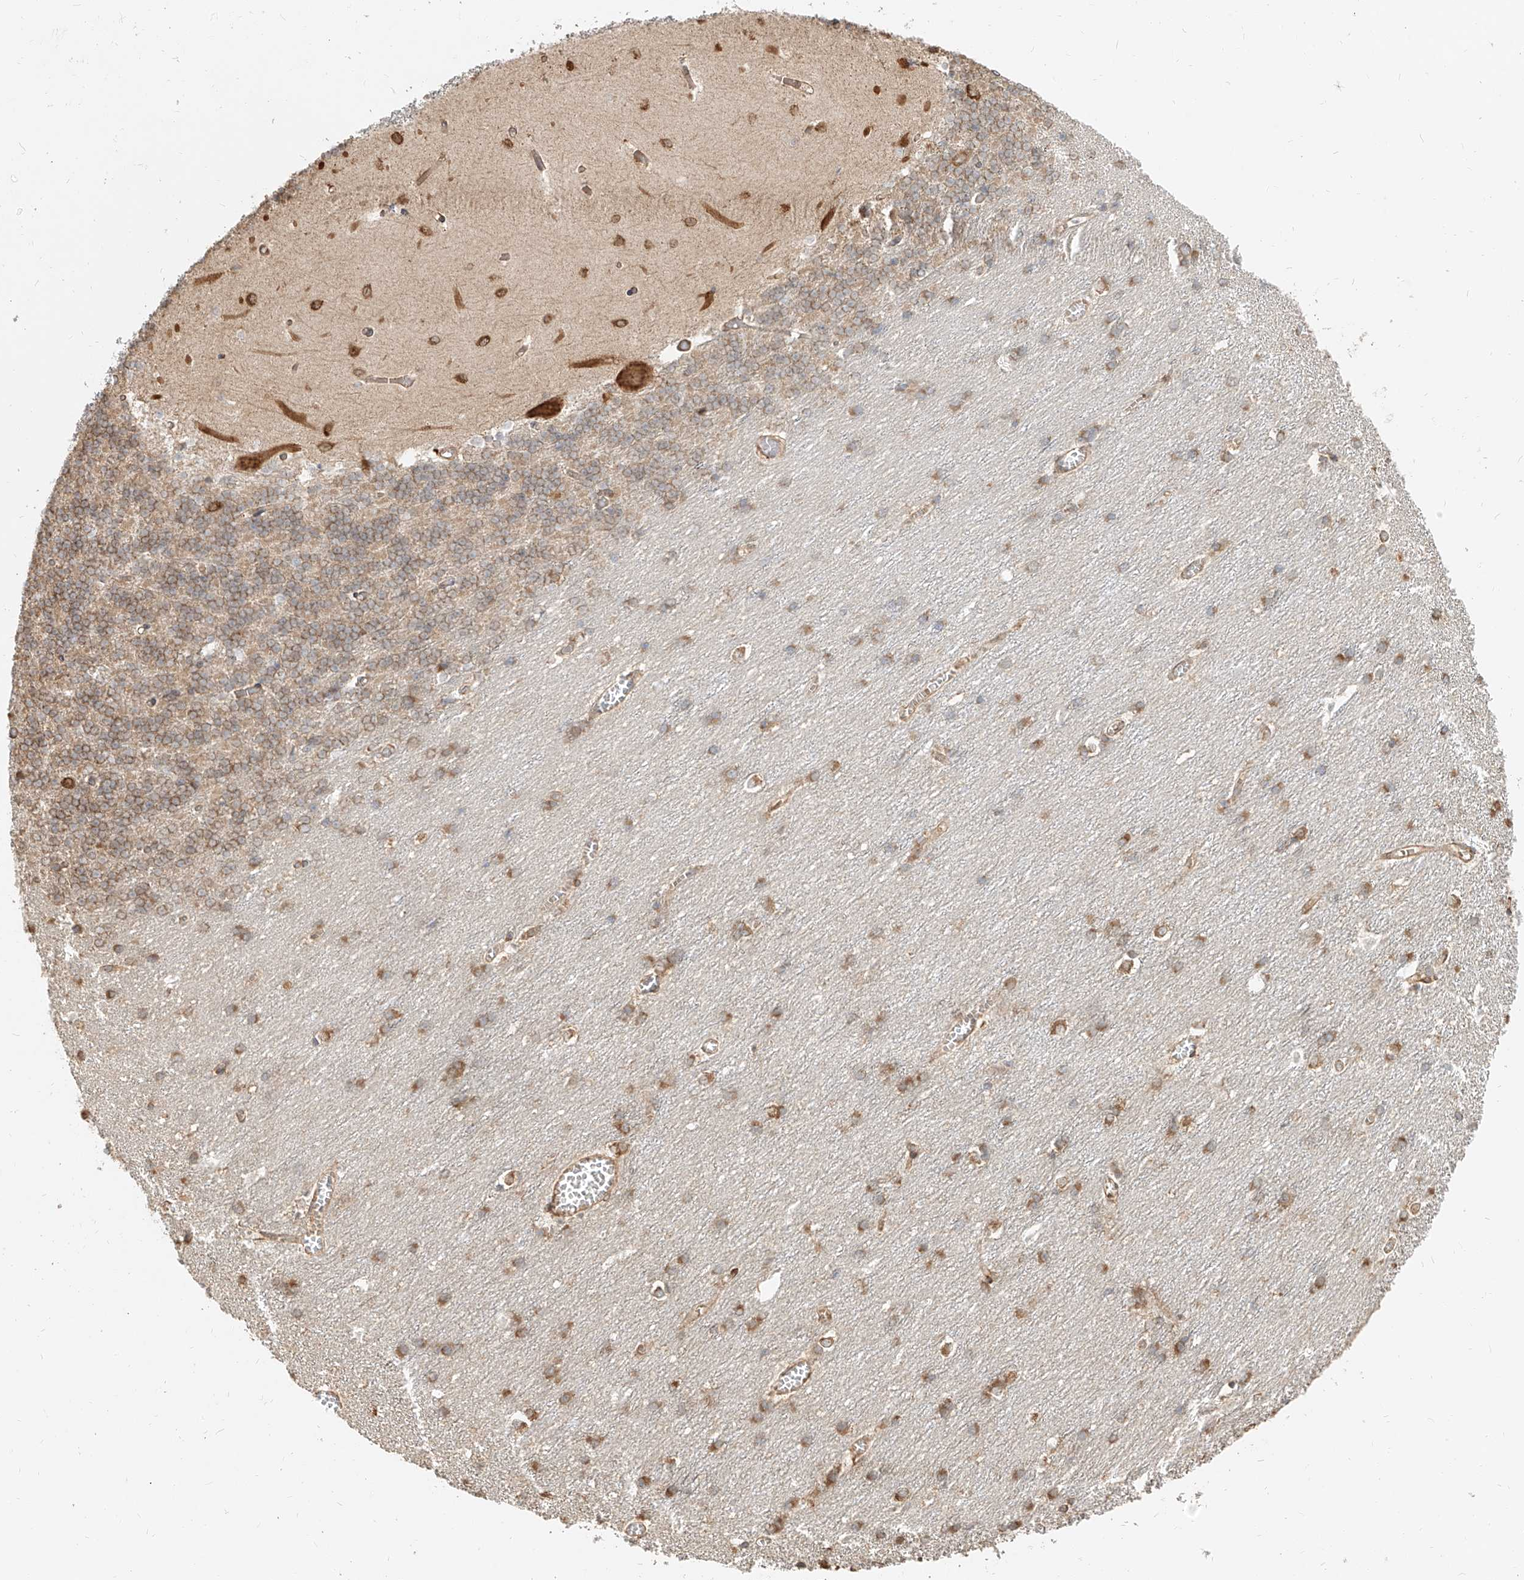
{"staining": {"intensity": "moderate", "quantity": "25%-75%", "location": "cytoplasmic/membranous"}, "tissue": "cerebellum", "cell_type": "Cells in granular layer", "image_type": "normal", "snomed": [{"axis": "morphology", "description": "Normal tissue, NOS"}, {"axis": "topography", "description": "Cerebellum"}], "caption": "This photomicrograph exhibits IHC staining of unremarkable human cerebellum, with medium moderate cytoplasmic/membranous expression in approximately 25%-75% of cells in granular layer.", "gene": "UBE2K", "patient": {"sex": "male", "age": 37}}